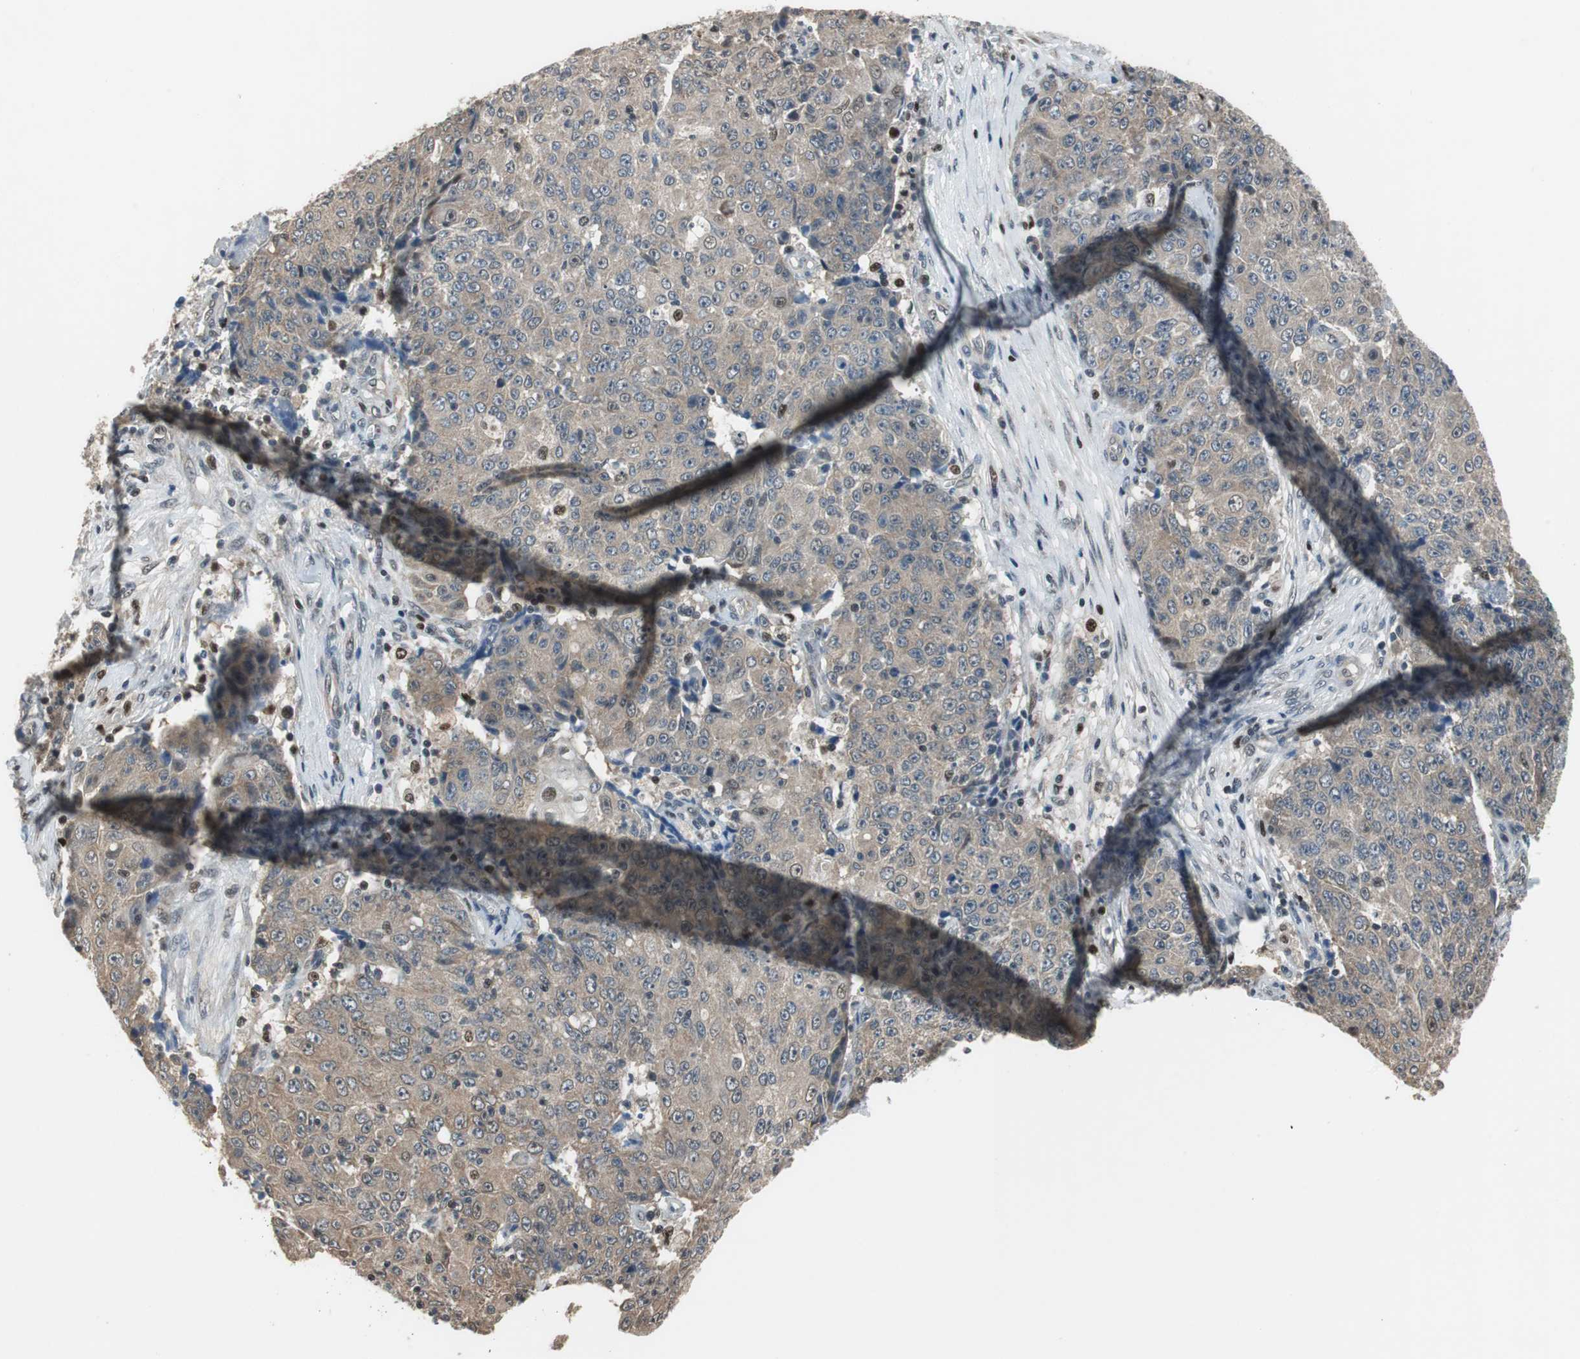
{"staining": {"intensity": "moderate", "quantity": "25%-75%", "location": "cytoplasmic/membranous,nuclear"}, "tissue": "ovarian cancer", "cell_type": "Tumor cells", "image_type": "cancer", "snomed": [{"axis": "morphology", "description": "Carcinoma, endometroid"}, {"axis": "topography", "description": "Ovary"}], "caption": "Human endometroid carcinoma (ovarian) stained with a brown dye reveals moderate cytoplasmic/membranous and nuclear positive staining in about 25%-75% of tumor cells.", "gene": "MAFB", "patient": {"sex": "female", "age": 42}}